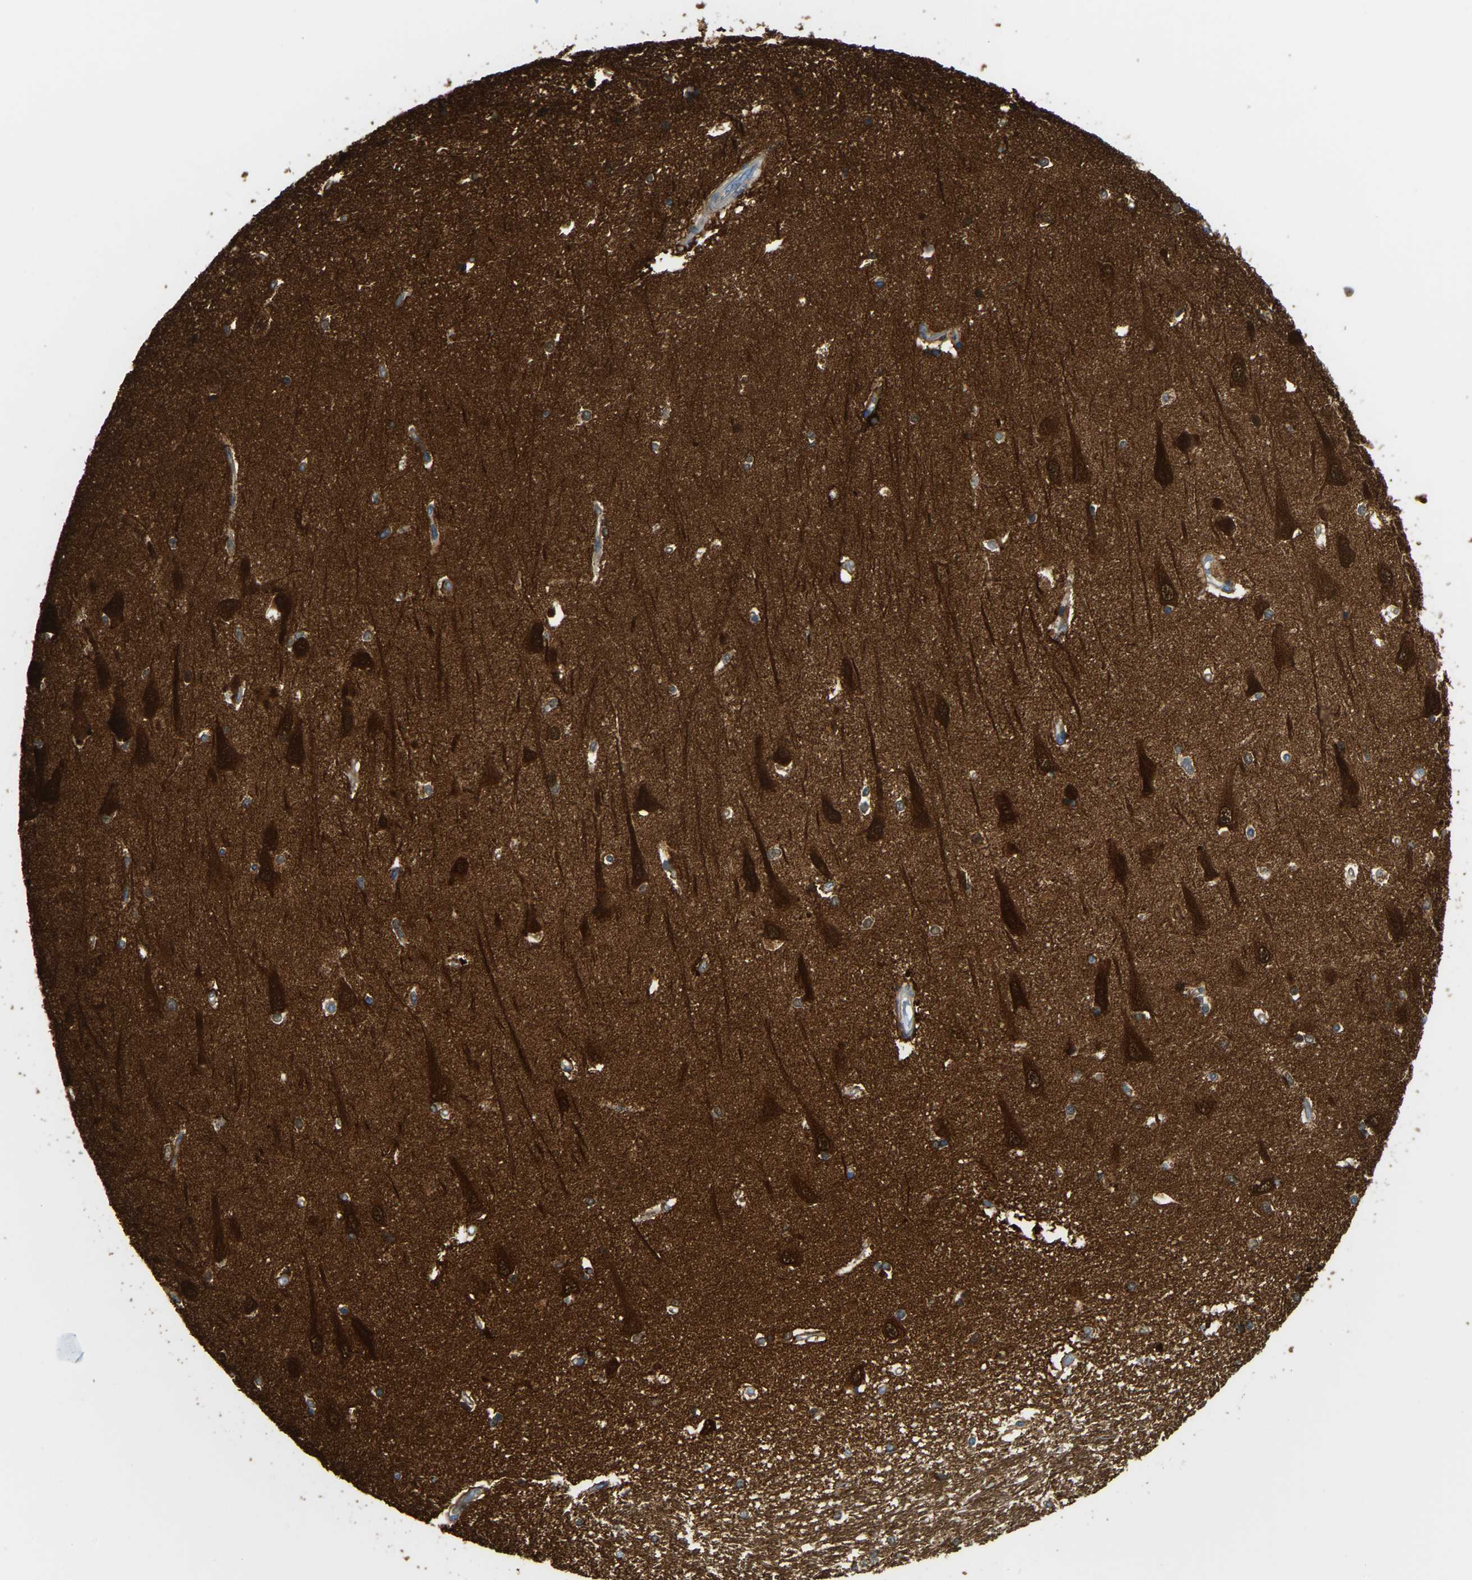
{"staining": {"intensity": "moderate", "quantity": "25%-75%", "location": "cytoplasmic/membranous"}, "tissue": "hippocampus", "cell_type": "Glial cells", "image_type": "normal", "snomed": [{"axis": "morphology", "description": "Normal tissue, NOS"}, {"axis": "topography", "description": "Hippocampus"}], "caption": "Glial cells display moderate cytoplasmic/membranous staining in approximately 25%-75% of cells in unremarkable hippocampus.", "gene": "GDA", "patient": {"sex": "male", "age": 45}}